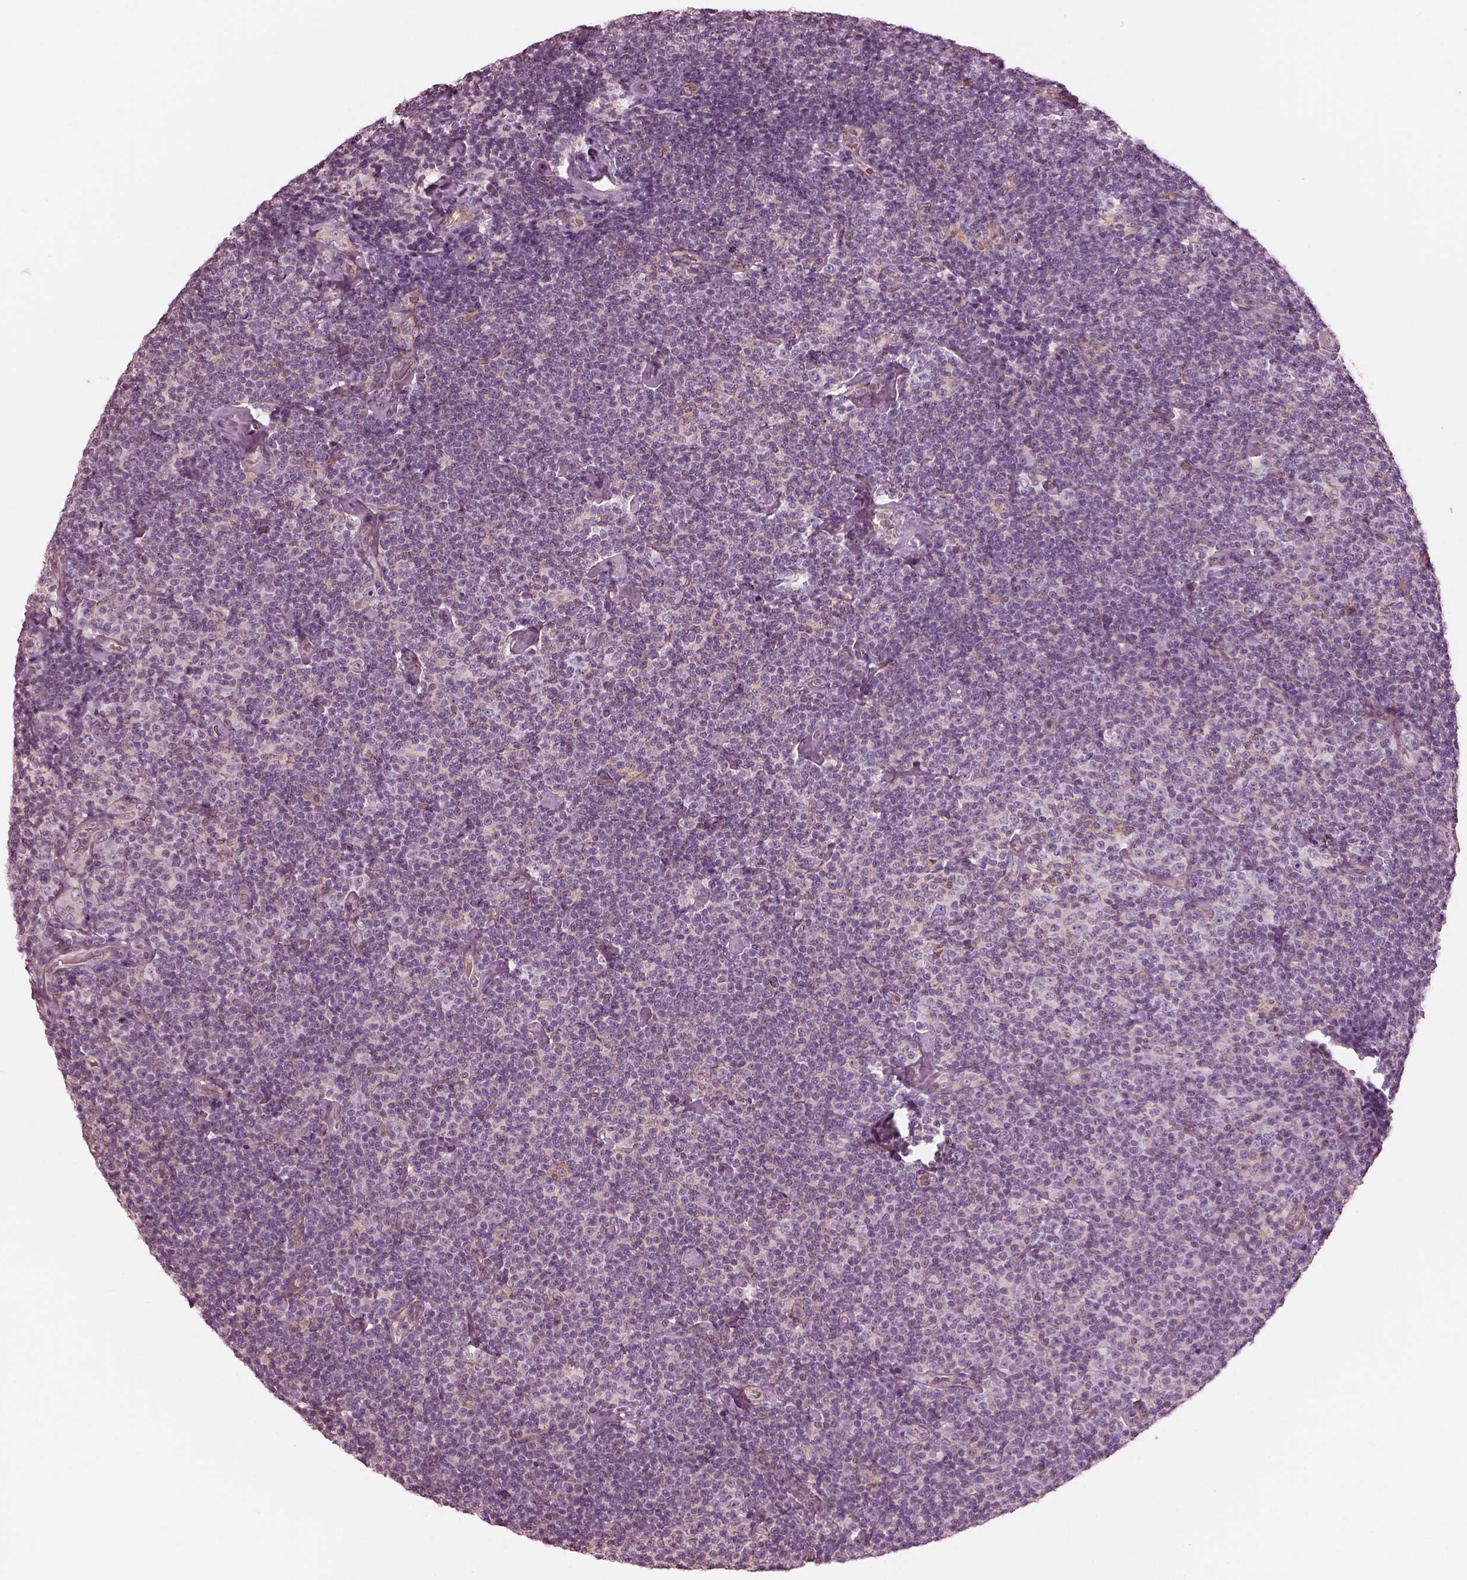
{"staining": {"intensity": "negative", "quantity": "none", "location": "none"}, "tissue": "lymphoma", "cell_type": "Tumor cells", "image_type": "cancer", "snomed": [{"axis": "morphology", "description": "Malignant lymphoma, non-Hodgkin's type, Low grade"}, {"axis": "topography", "description": "Lymph node"}], "caption": "The immunohistochemistry (IHC) micrograph has no significant positivity in tumor cells of malignant lymphoma, non-Hodgkin's type (low-grade) tissue.", "gene": "ELAPOR1", "patient": {"sex": "male", "age": 81}}